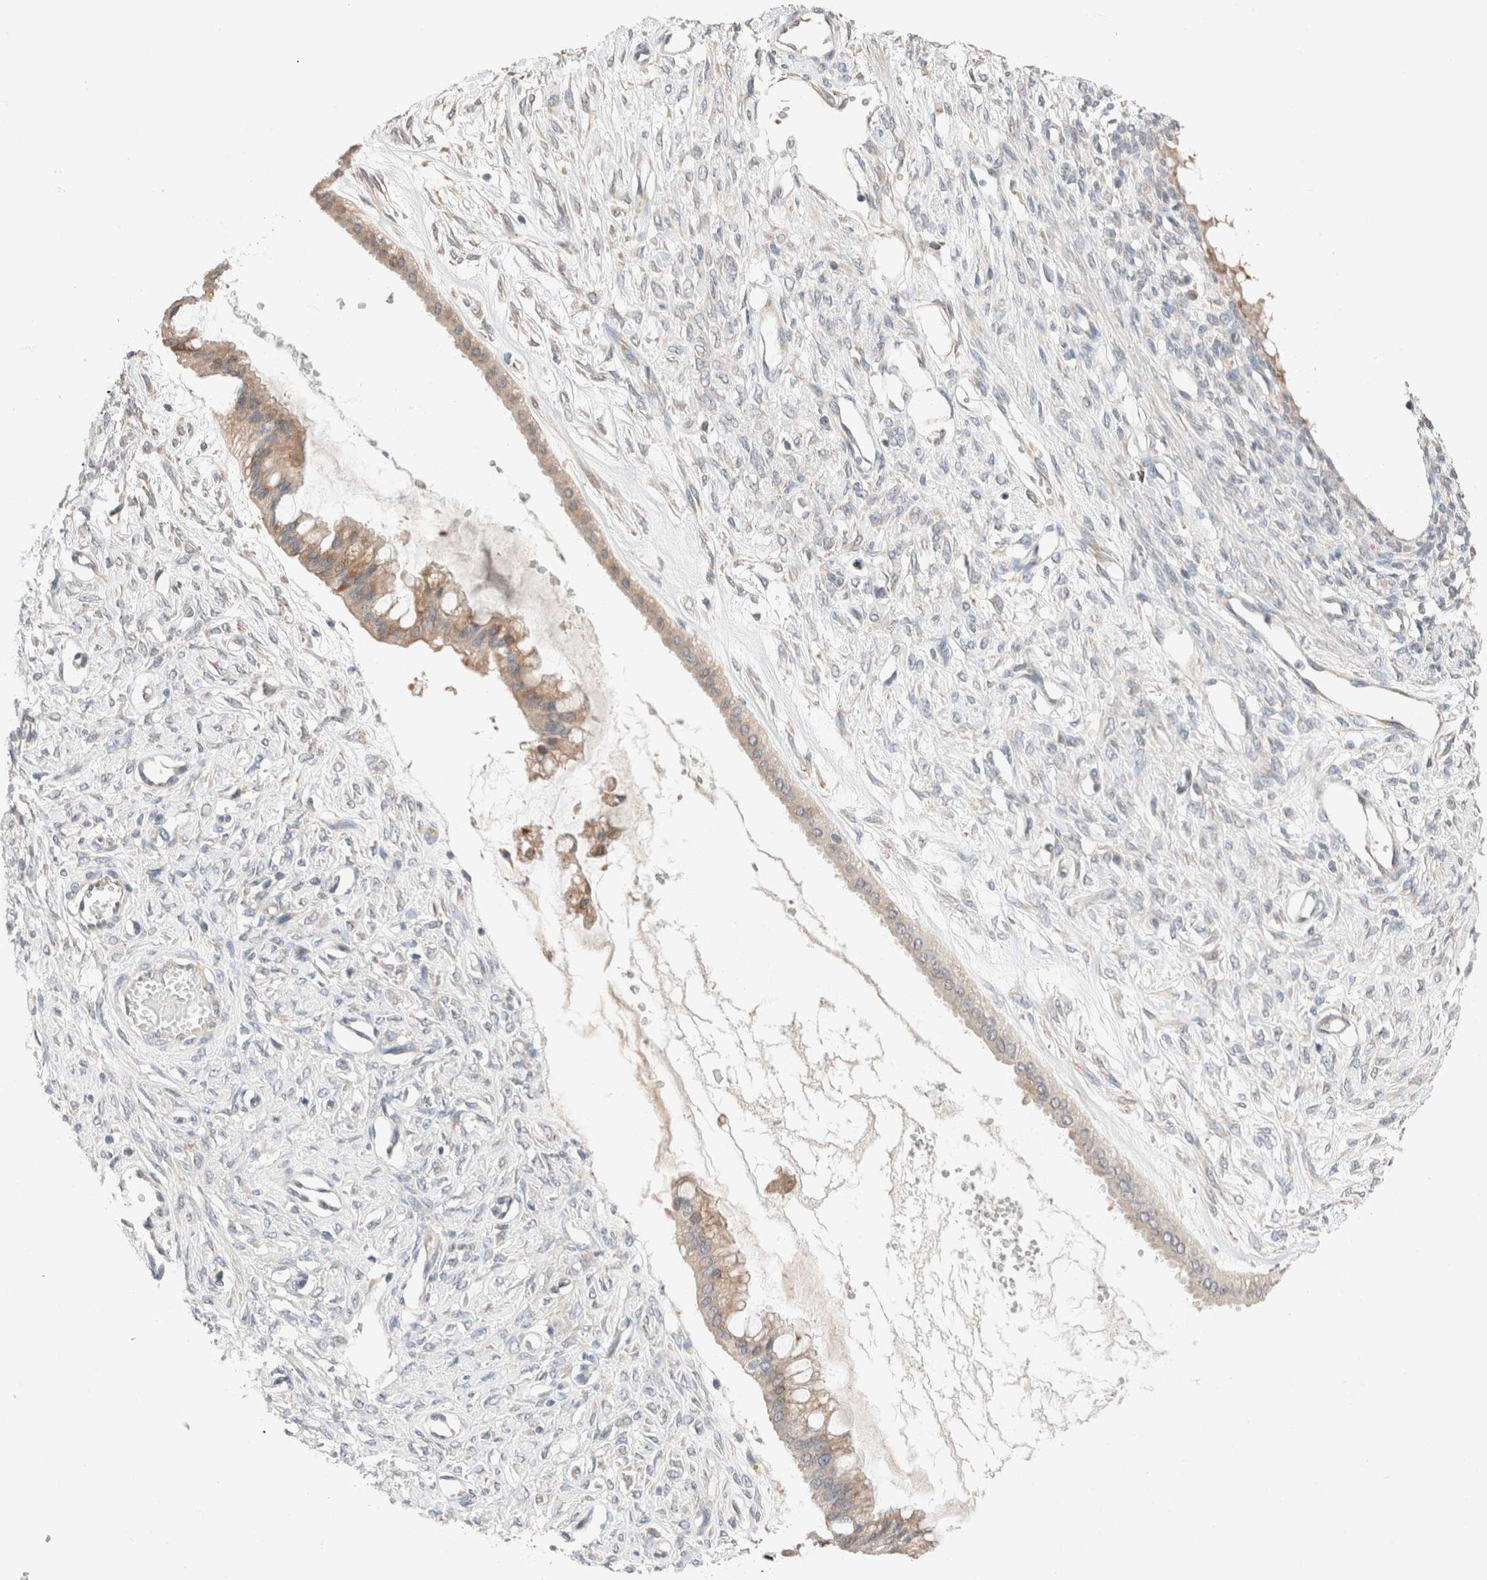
{"staining": {"intensity": "weak", "quantity": ">75%", "location": "cytoplasmic/membranous"}, "tissue": "ovarian cancer", "cell_type": "Tumor cells", "image_type": "cancer", "snomed": [{"axis": "morphology", "description": "Cystadenocarcinoma, mucinous, NOS"}, {"axis": "topography", "description": "Ovary"}], "caption": "Mucinous cystadenocarcinoma (ovarian) tissue reveals weak cytoplasmic/membranous expression in about >75% of tumor cells The protein of interest is stained brown, and the nuclei are stained in blue (DAB (3,3'-diaminobenzidine) IHC with brightfield microscopy, high magnification).", "gene": "PCM1", "patient": {"sex": "female", "age": 73}}